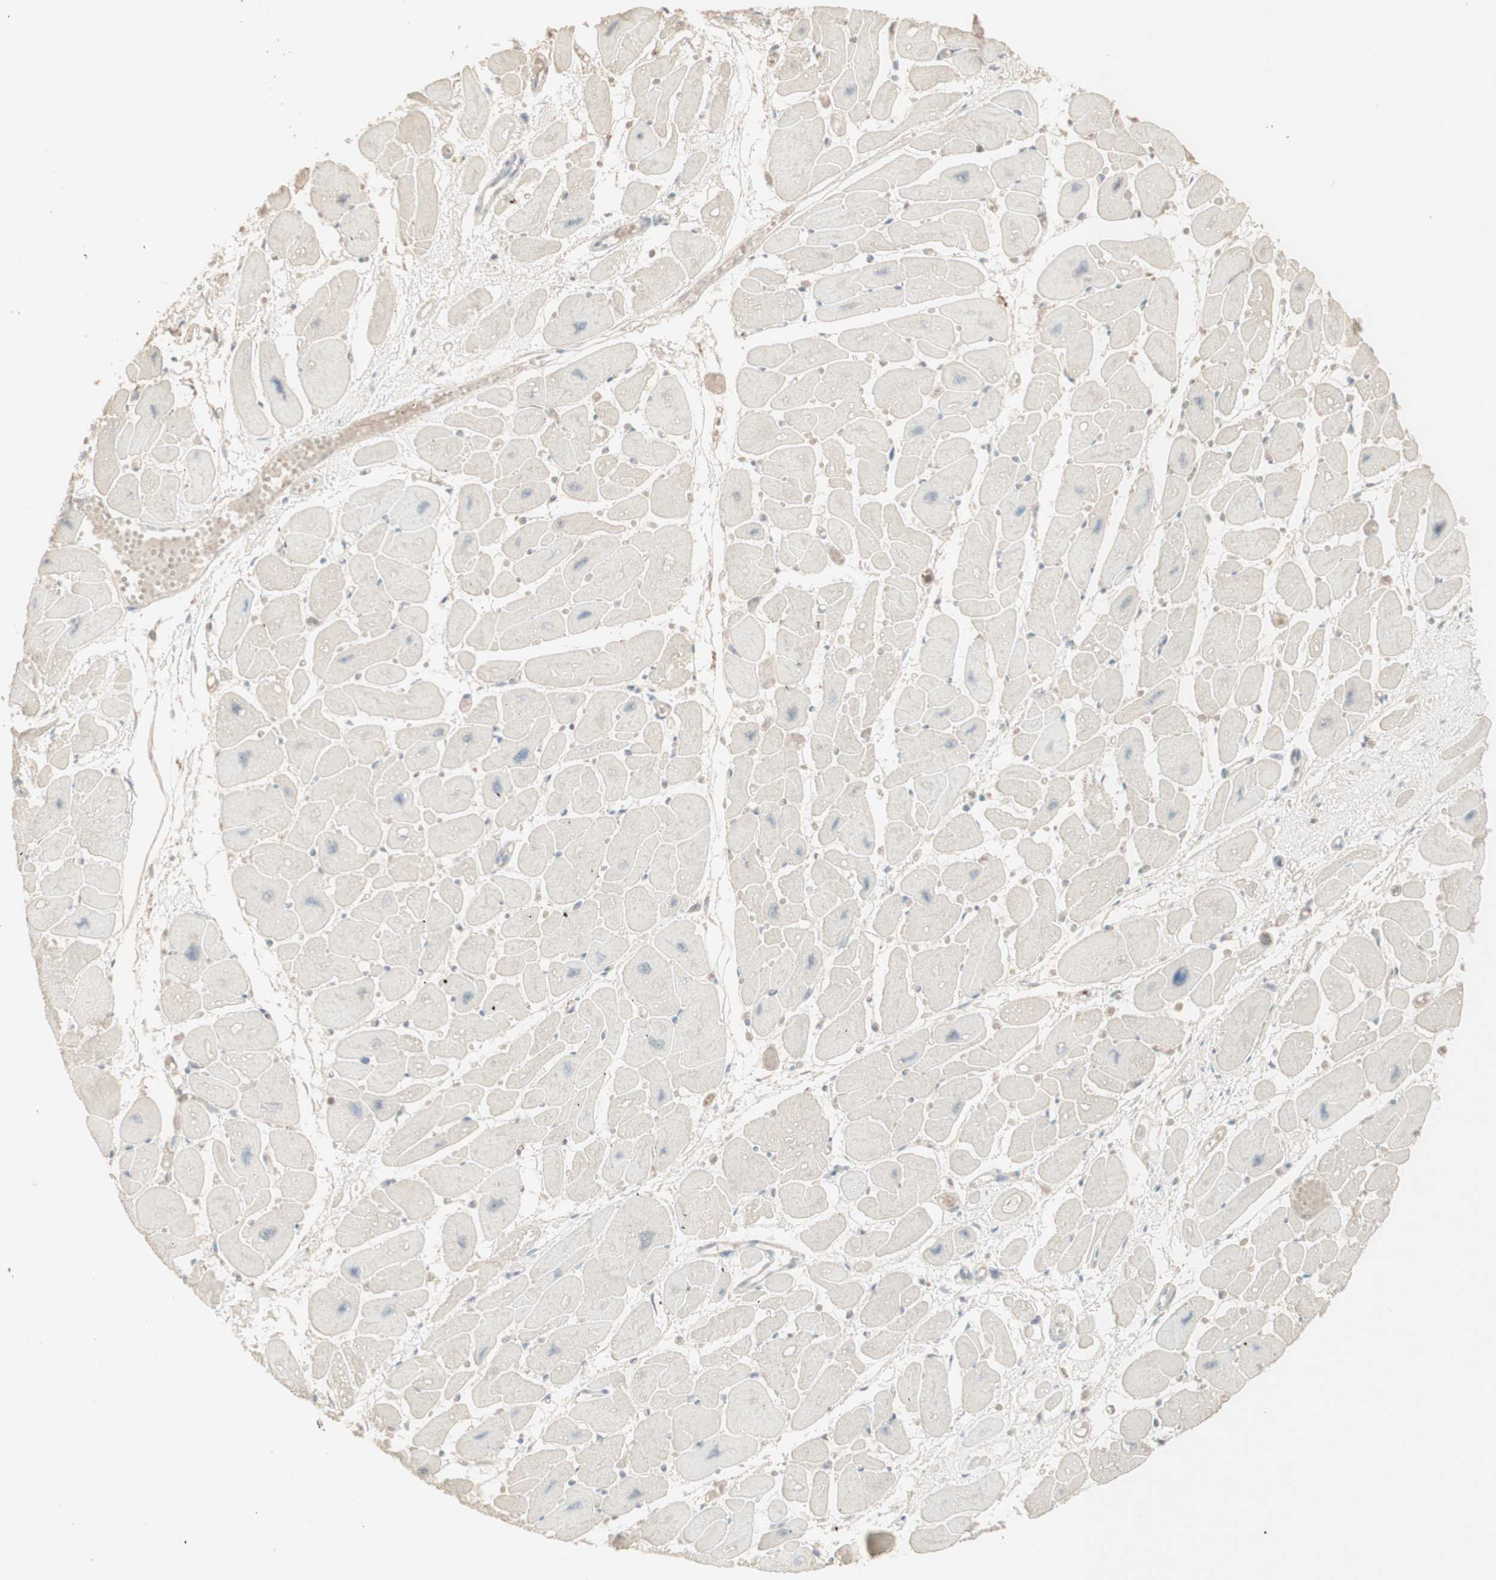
{"staining": {"intensity": "weak", "quantity": ">75%", "location": "cytoplasmic/membranous"}, "tissue": "heart muscle", "cell_type": "Cardiomyocytes", "image_type": "normal", "snomed": [{"axis": "morphology", "description": "Normal tissue, NOS"}, {"axis": "topography", "description": "Heart"}], "caption": "Immunohistochemical staining of benign heart muscle shows low levels of weak cytoplasmic/membranous staining in approximately >75% of cardiomyocytes. (DAB = brown stain, brightfield microscopy at high magnification).", "gene": "IFNG", "patient": {"sex": "female", "age": 54}}